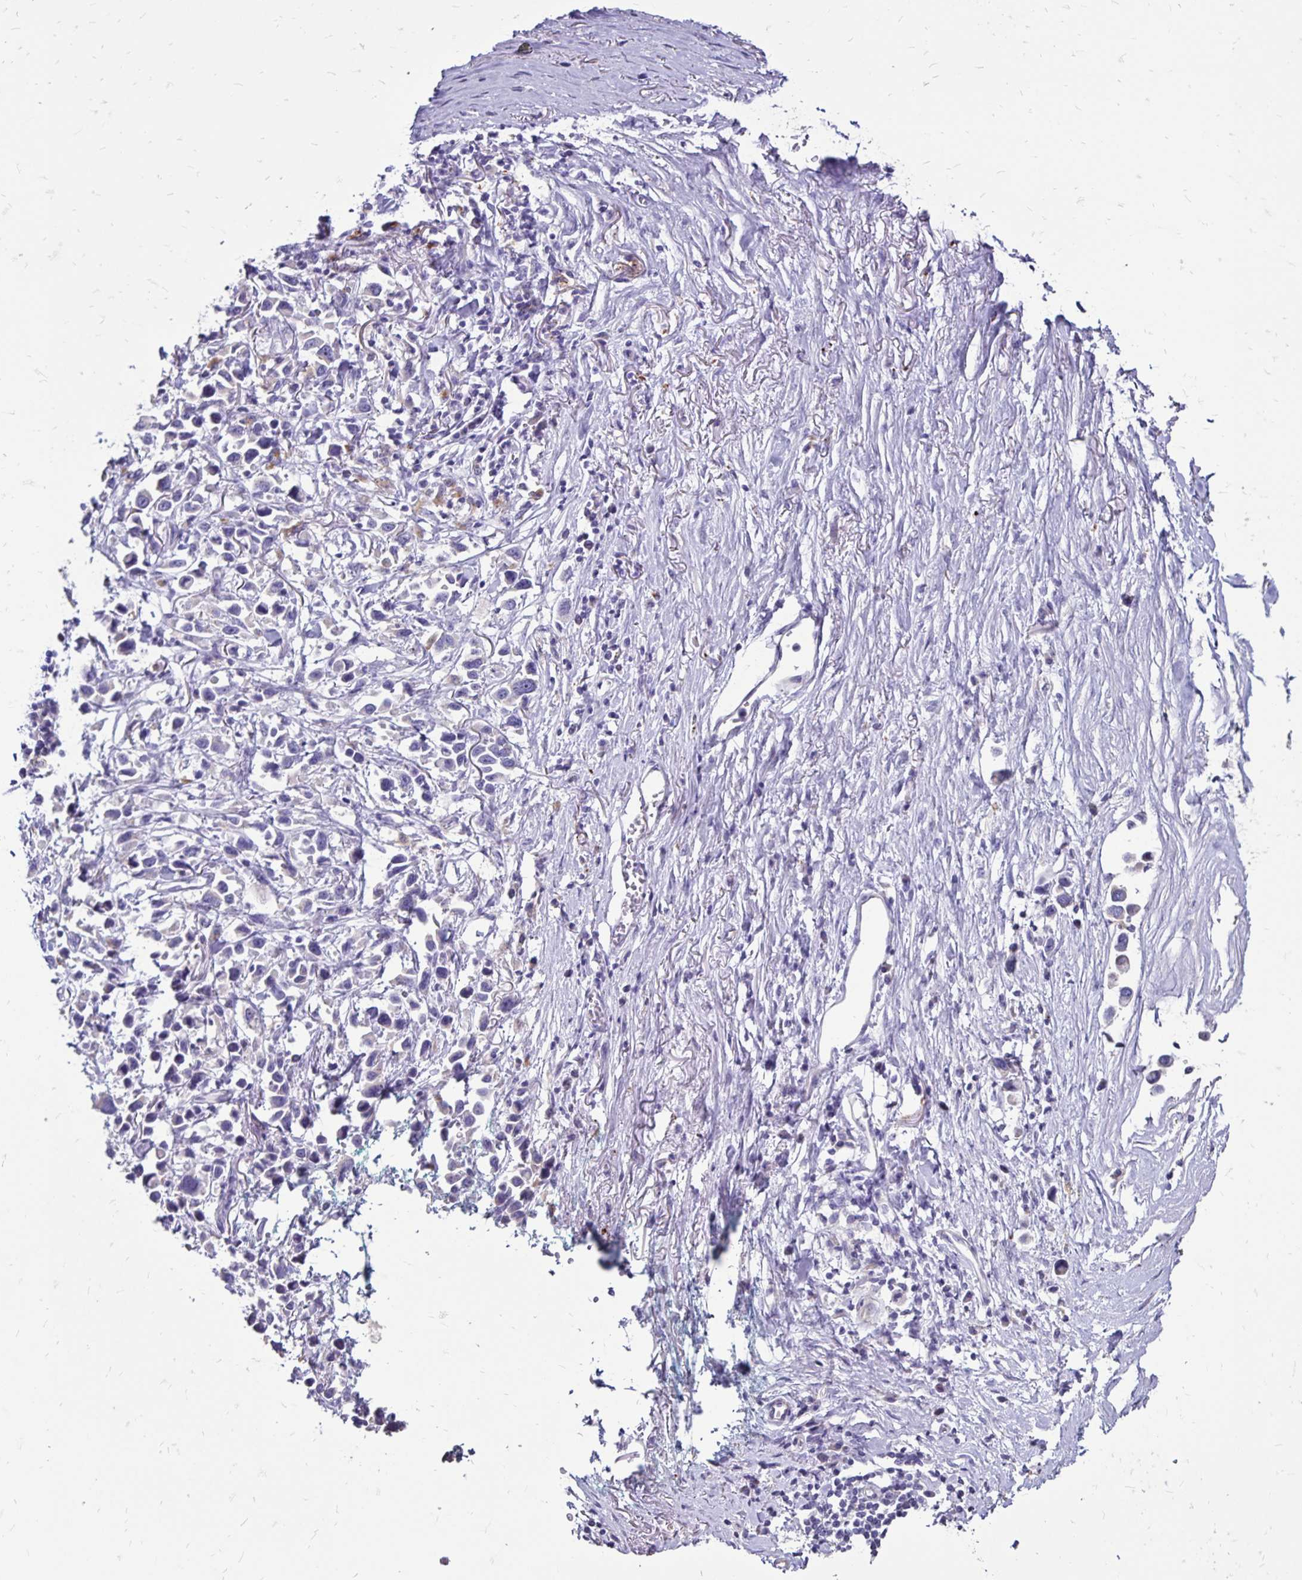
{"staining": {"intensity": "negative", "quantity": "none", "location": "none"}, "tissue": "stomach cancer", "cell_type": "Tumor cells", "image_type": "cancer", "snomed": [{"axis": "morphology", "description": "Adenocarcinoma, NOS"}, {"axis": "topography", "description": "Stomach"}], "caption": "This is an immunohistochemistry (IHC) photomicrograph of stomach cancer (adenocarcinoma). There is no expression in tumor cells.", "gene": "EVPL", "patient": {"sex": "female", "age": 81}}